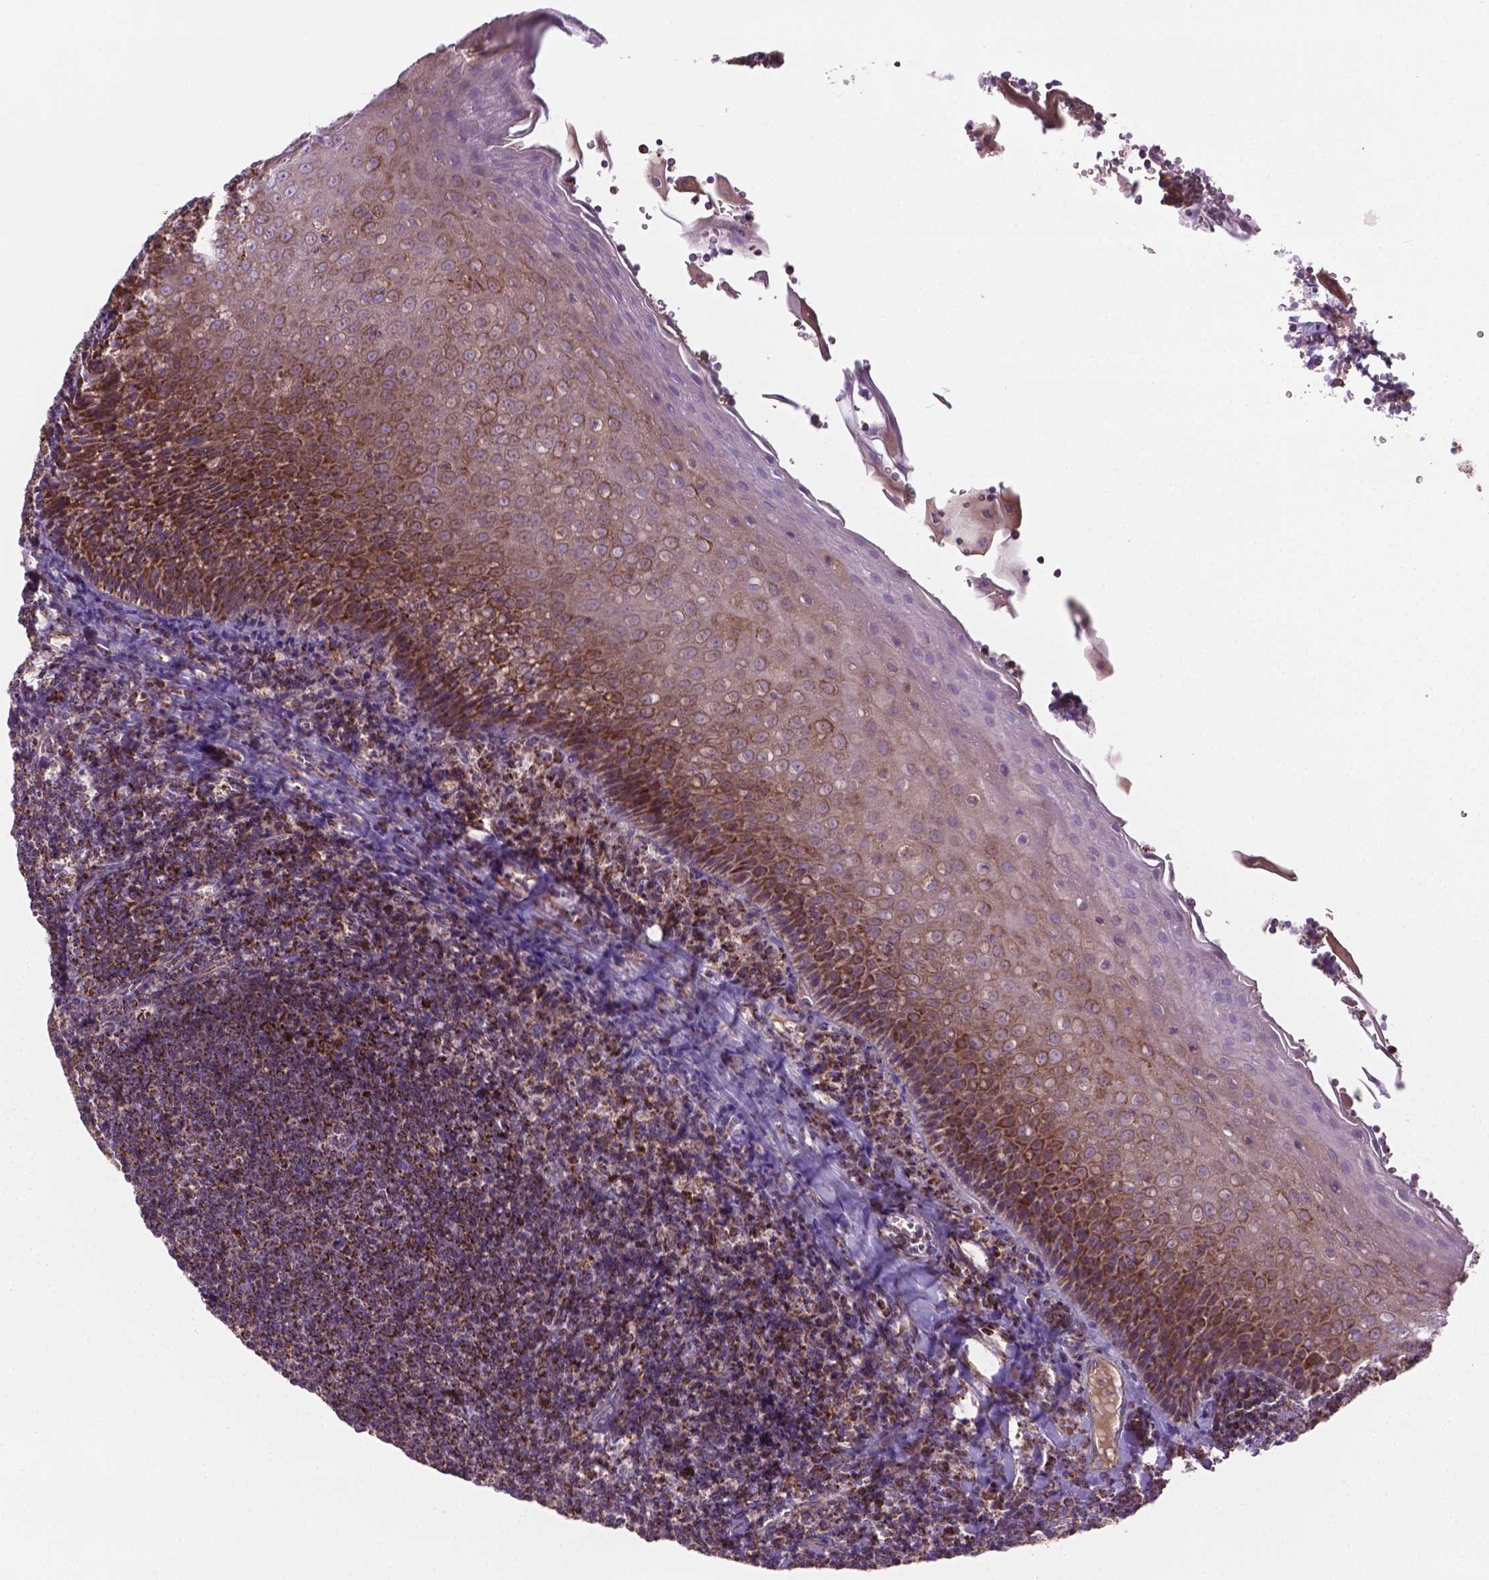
{"staining": {"intensity": "strong", "quantity": ">75%", "location": "cytoplasmic/membranous"}, "tissue": "tonsil", "cell_type": "Germinal center cells", "image_type": "normal", "snomed": [{"axis": "morphology", "description": "Normal tissue, NOS"}, {"axis": "morphology", "description": "Inflammation, NOS"}, {"axis": "topography", "description": "Tonsil"}], "caption": "Immunohistochemical staining of benign tonsil demonstrates high levels of strong cytoplasmic/membranous positivity in about >75% of germinal center cells. (DAB (3,3'-diaminobenzidine) = brown stain, brightfield microscopy at high magnification).", "gene": "PIBF1", "patient": {"sex": "female", "age": 31}}